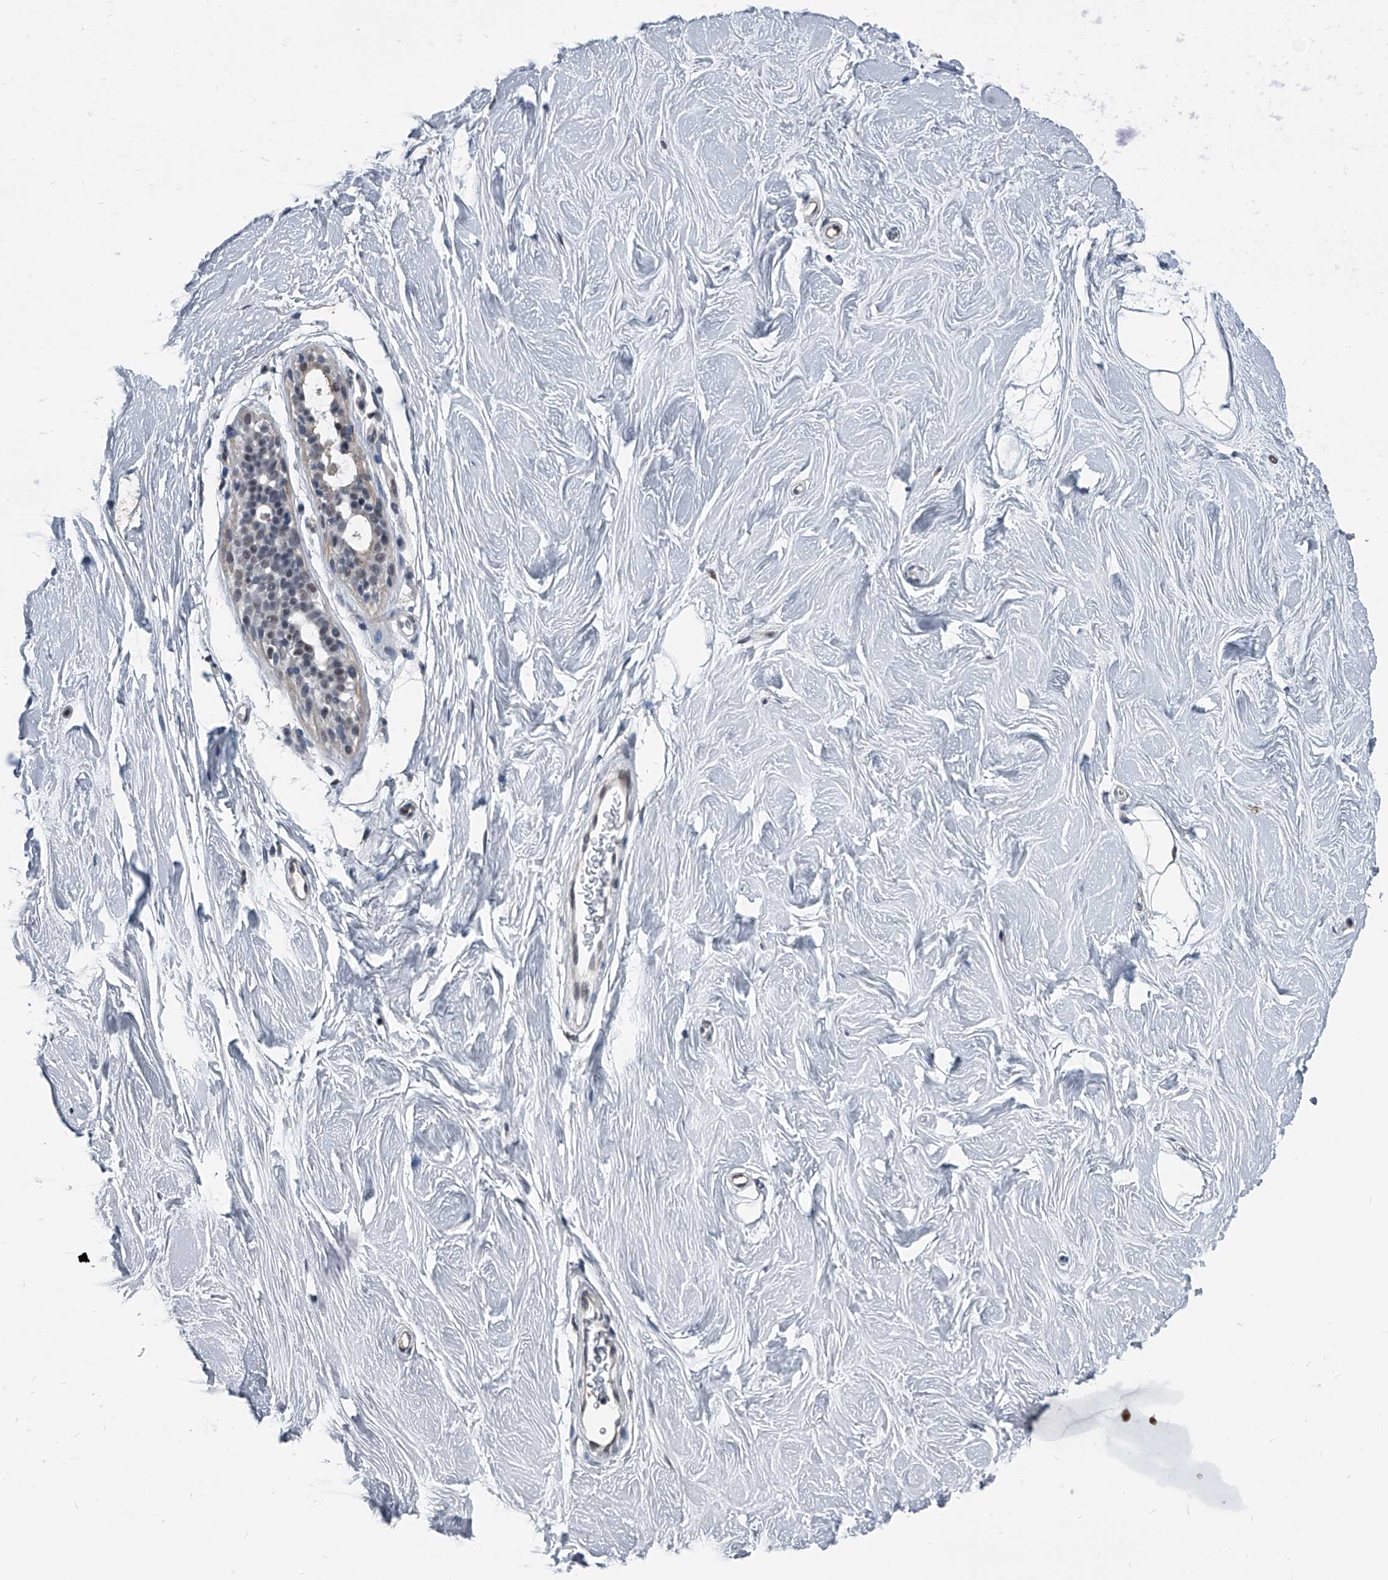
{"staining": {"intensity": "weak", "quantity": "<25%", "location": "nuclear"}, "tissue": "breast", "cell_type": "Glandular cells", "image_type": "normal", "snomed": [{"axis": "morphology", "description": "Normal tissue, NOS"}, {"axis": "topography", "description": "Breast"}], "caption": "There is no significant positivity in glandular cells of breast. The staining was performed using DAB to visualize the protein expression in brown, while the nuclei were stained in blue with hematoxylin (Magnification: 20x).", "gene": "MEN1", "patient": {"sex": "female", "age": 26}}